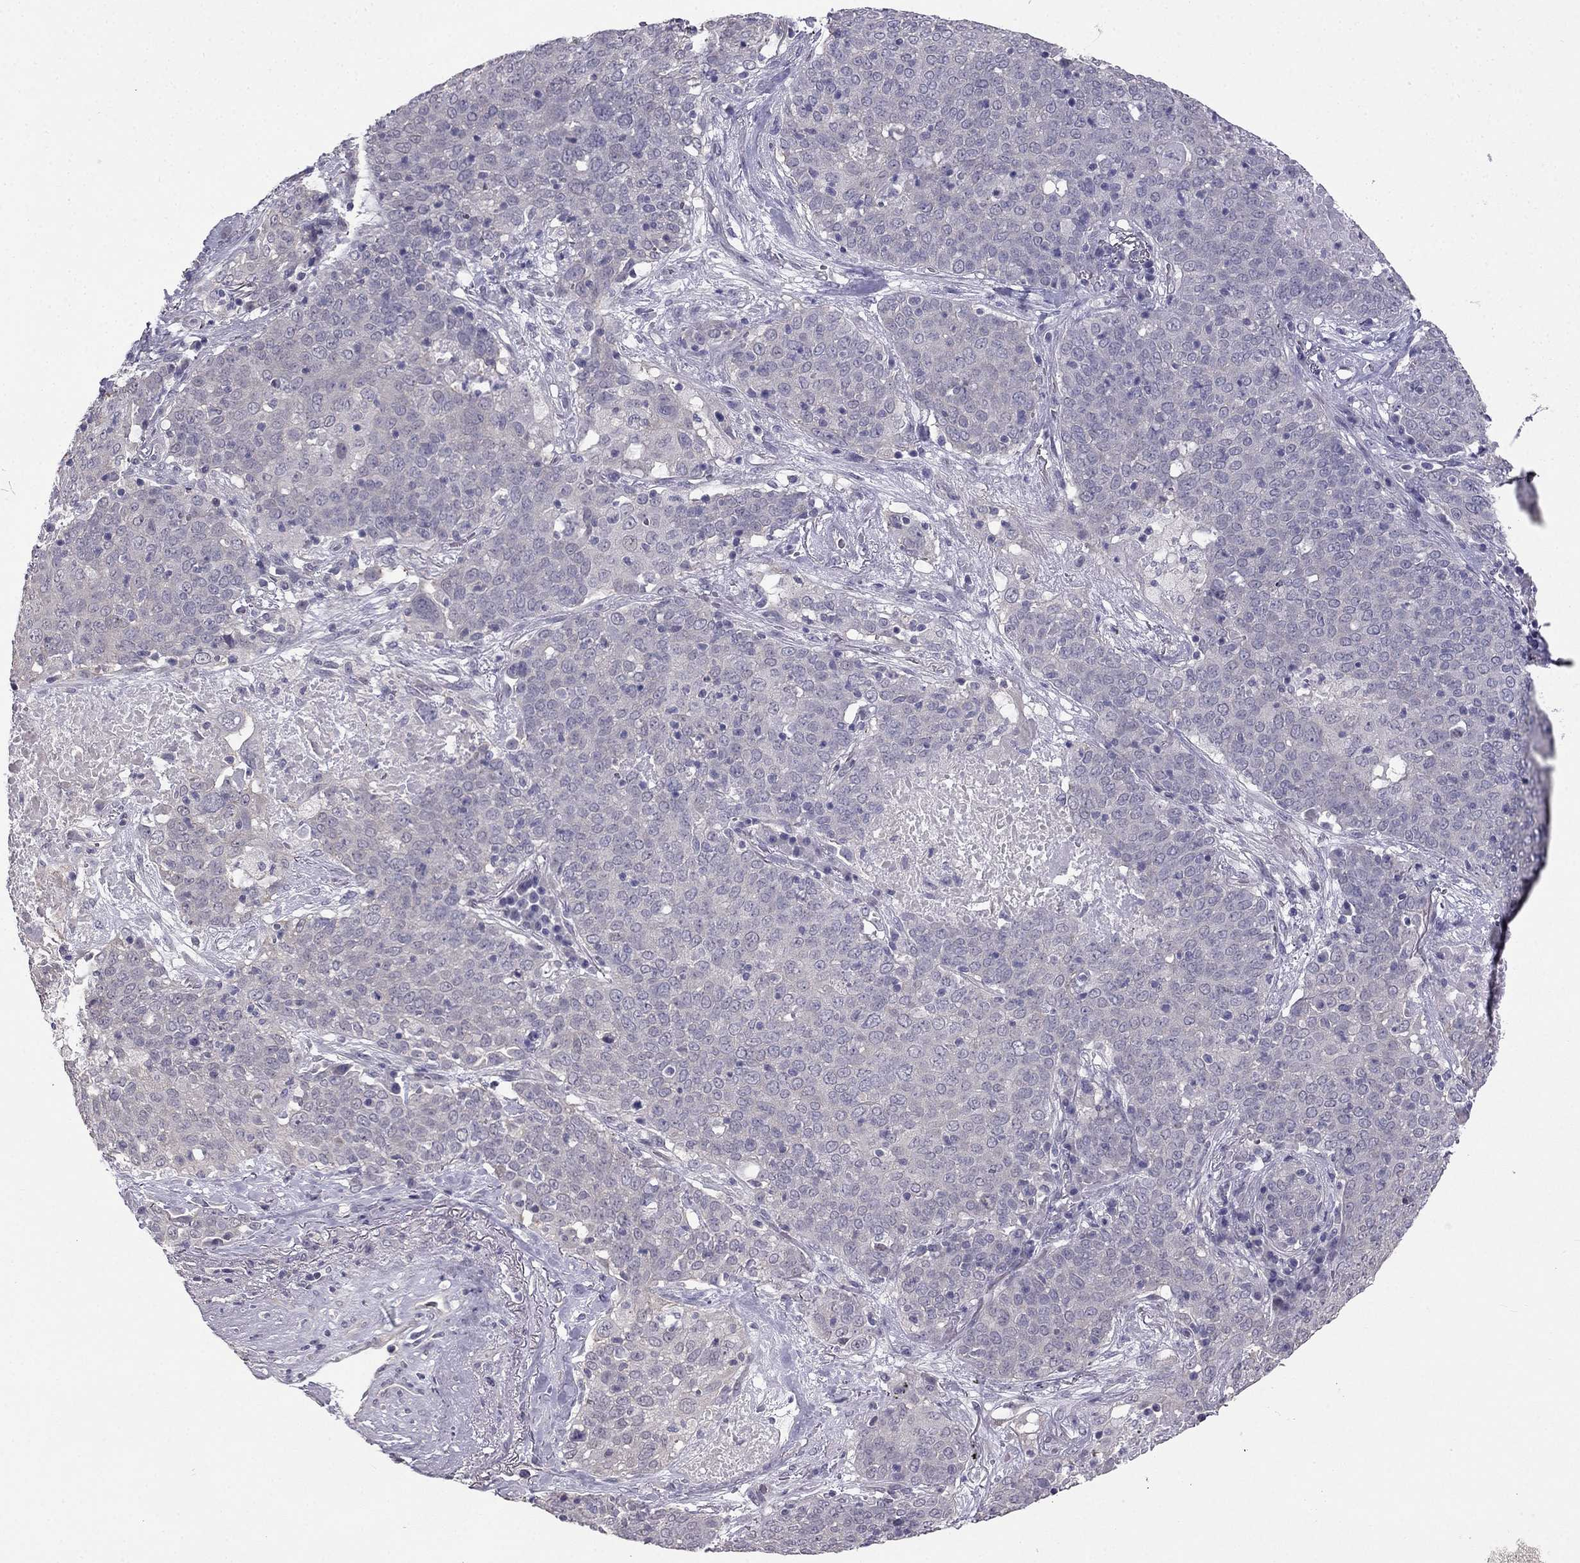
{"staining": {"intensity": "negative", "quantity": "none", "location": "none"}, "tissue": "lung cancer", "cell_type": "Tumor cells", "image_type": "cancer", "snomed": [{"axis": "morphology", "description": "Squamous cell carcinoma, NOS"}, {"axis": "topography", "description": "Lung"}], "caption": "A photomicrograph of human squamous cell carcinoma (lung) is negative for staining in tumor cells.", "gene": "HSFX1", "patient": {"sex": "male", "age": 82}}